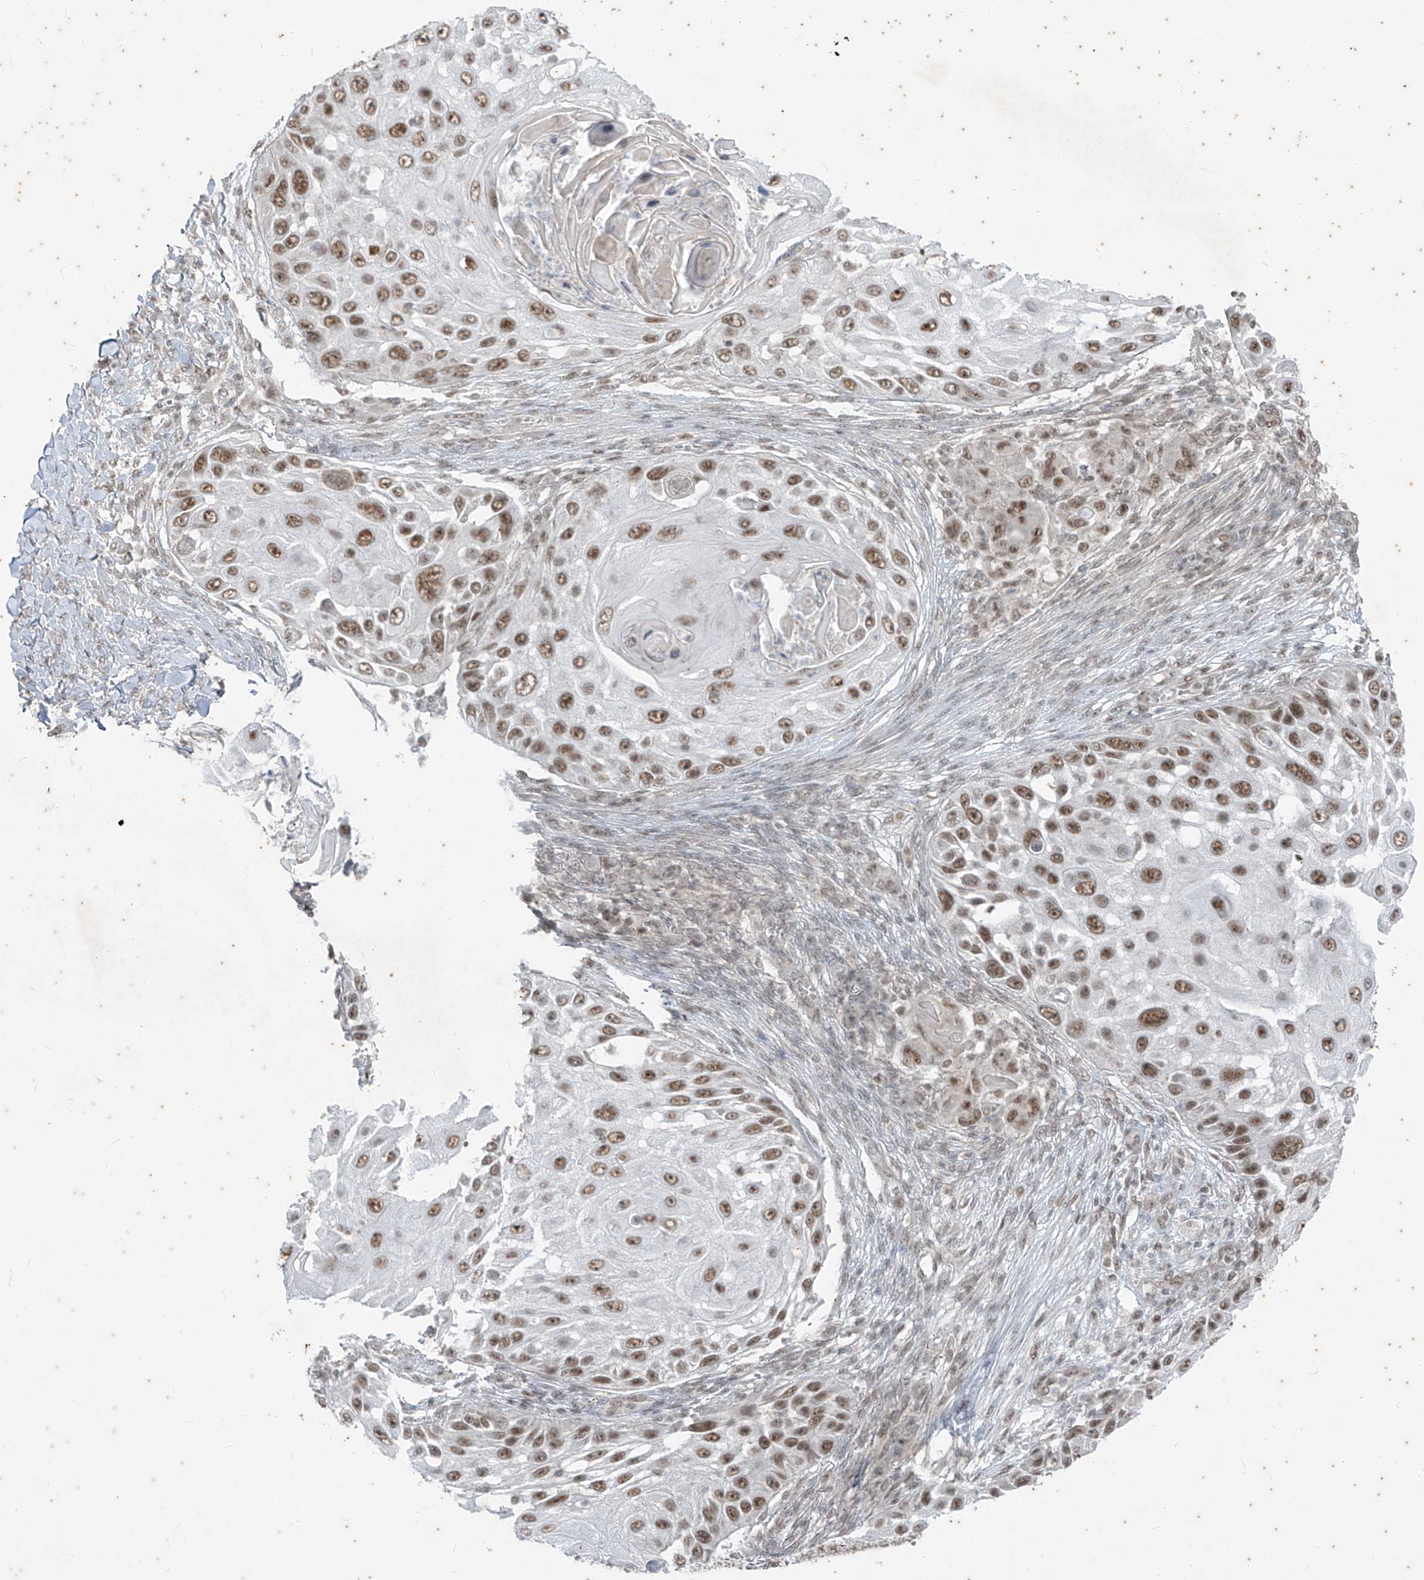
{"staining": {"intensity": "moderate", "quantity": ">75%", "location": "nuclear"}, "tissue": "skin cancer", "cell_type": "Tumor cells", "image_type": "cancer", "snomed": [{"axis": "morphology", "description": "Squamous cell carcinoma, NOS"}, {"axis": "topography", "description": "Skin"}], "caption": "Protein expression analysis of skin cancer displays moderate nuclear staining in approximately >75% of tumor cells.", "gene": "ZNF354B", "patient": {"sex": "female", "age": 44}}